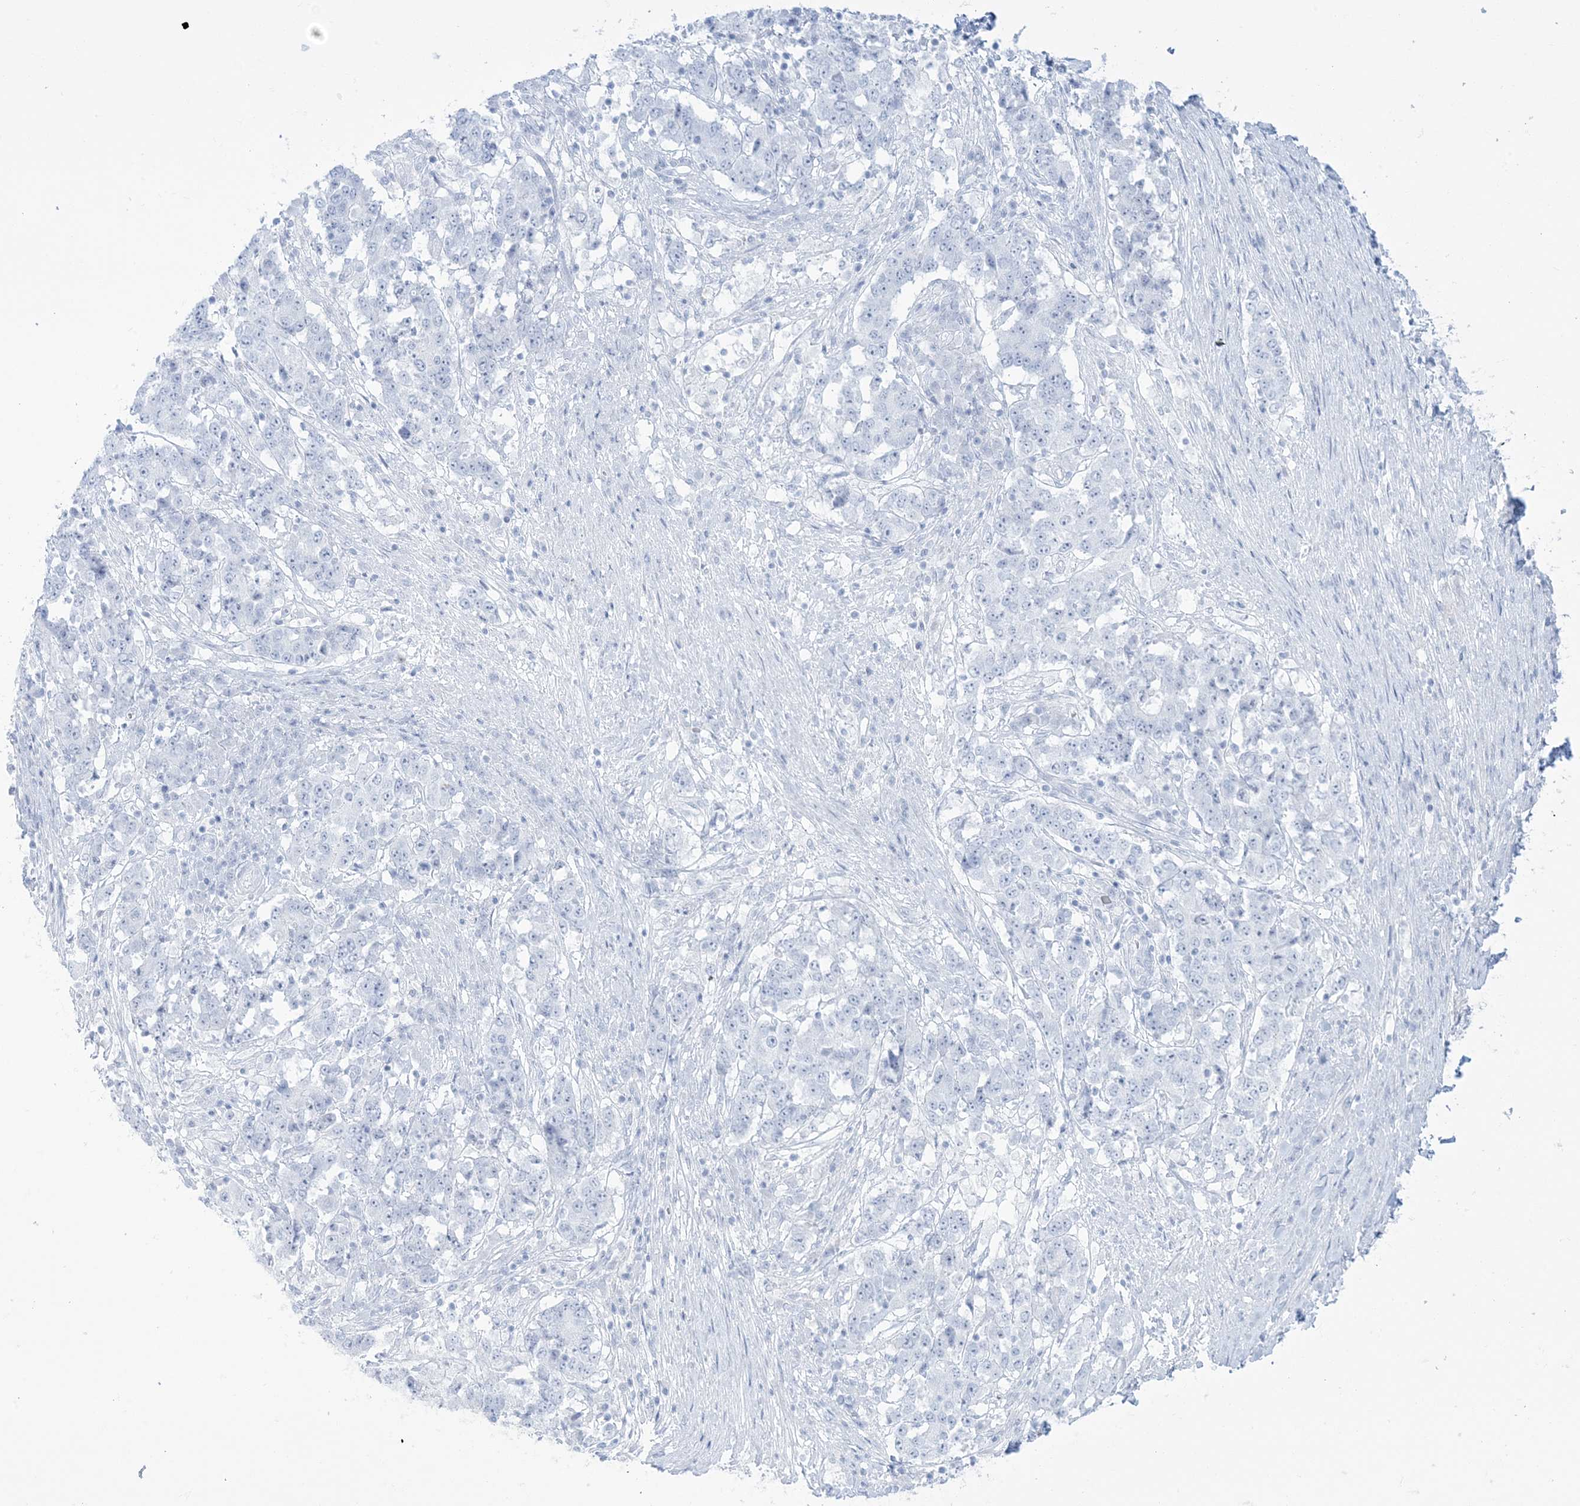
{"staining": {"intensity": "negative", "quantity": "none", "location": "none"}, "tissue": "stomach cancer", "cell_type": "Tumor cells", "image_type": "cancer", "snomed": [{"axis": "morphology", "description": "Adenocarcinoma, NOS"}, {"axis": "topography", "description": "Stomach"}], "caption": "Immunohistochemistry (IHC) histopathology image of human stomach cancer (adenocarcinoma) stained for a protein (brown), which shows no staining in tumor cells. The staining was performed using DAB (3,3'-diaminobenzidine) to visualize the protein expression in brown, while the nuclei were stained in blue with hematoxylin (Magnification: 20x).", "gene": "AGXT", "patient": {"sex": "male", "age": 59}}